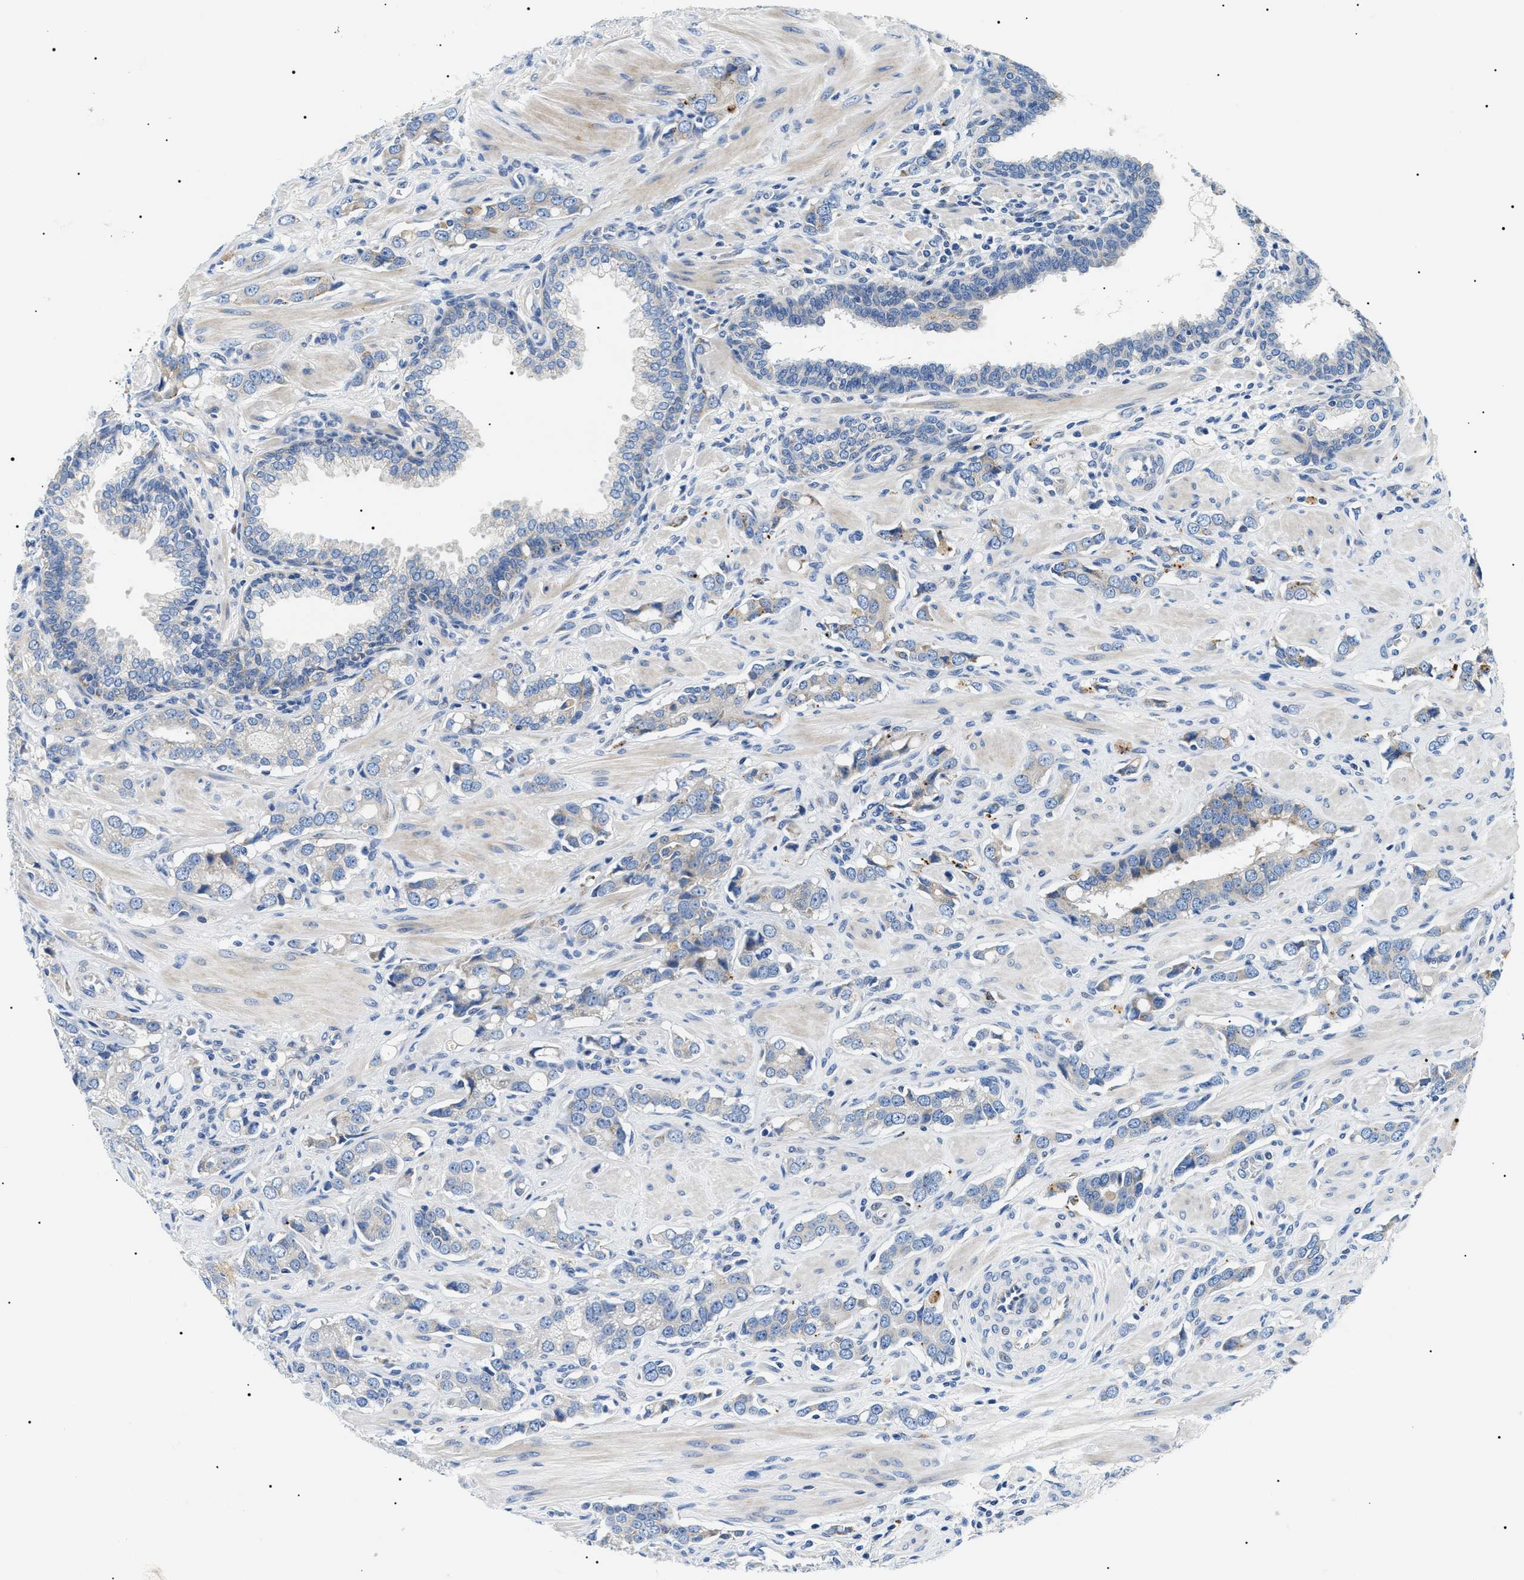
{"staining": {"intensity": "negative", "quantity": "none", "location": "none"}, "tissue": "prostate cancer", "cell_type": "Tumor cells", "image_type": "cancer", "snomed": [{"axis": "morphology", "description": "Adenocarcinoma, High grade"}, {"axis": "topography", "description": "Prostate"}], "caption": "An immunohistochemistry histopathology image of adenocarcinoma (high-grade) (prostate) is shown. There is no staining in tumor cells of adenocarcinoma (high-grade) (prostate). (DAB immunohistochemistry with hematoxylin counter stain).", "gene": "TMEM222", "patient": {"sex": "male", "age": 52}}